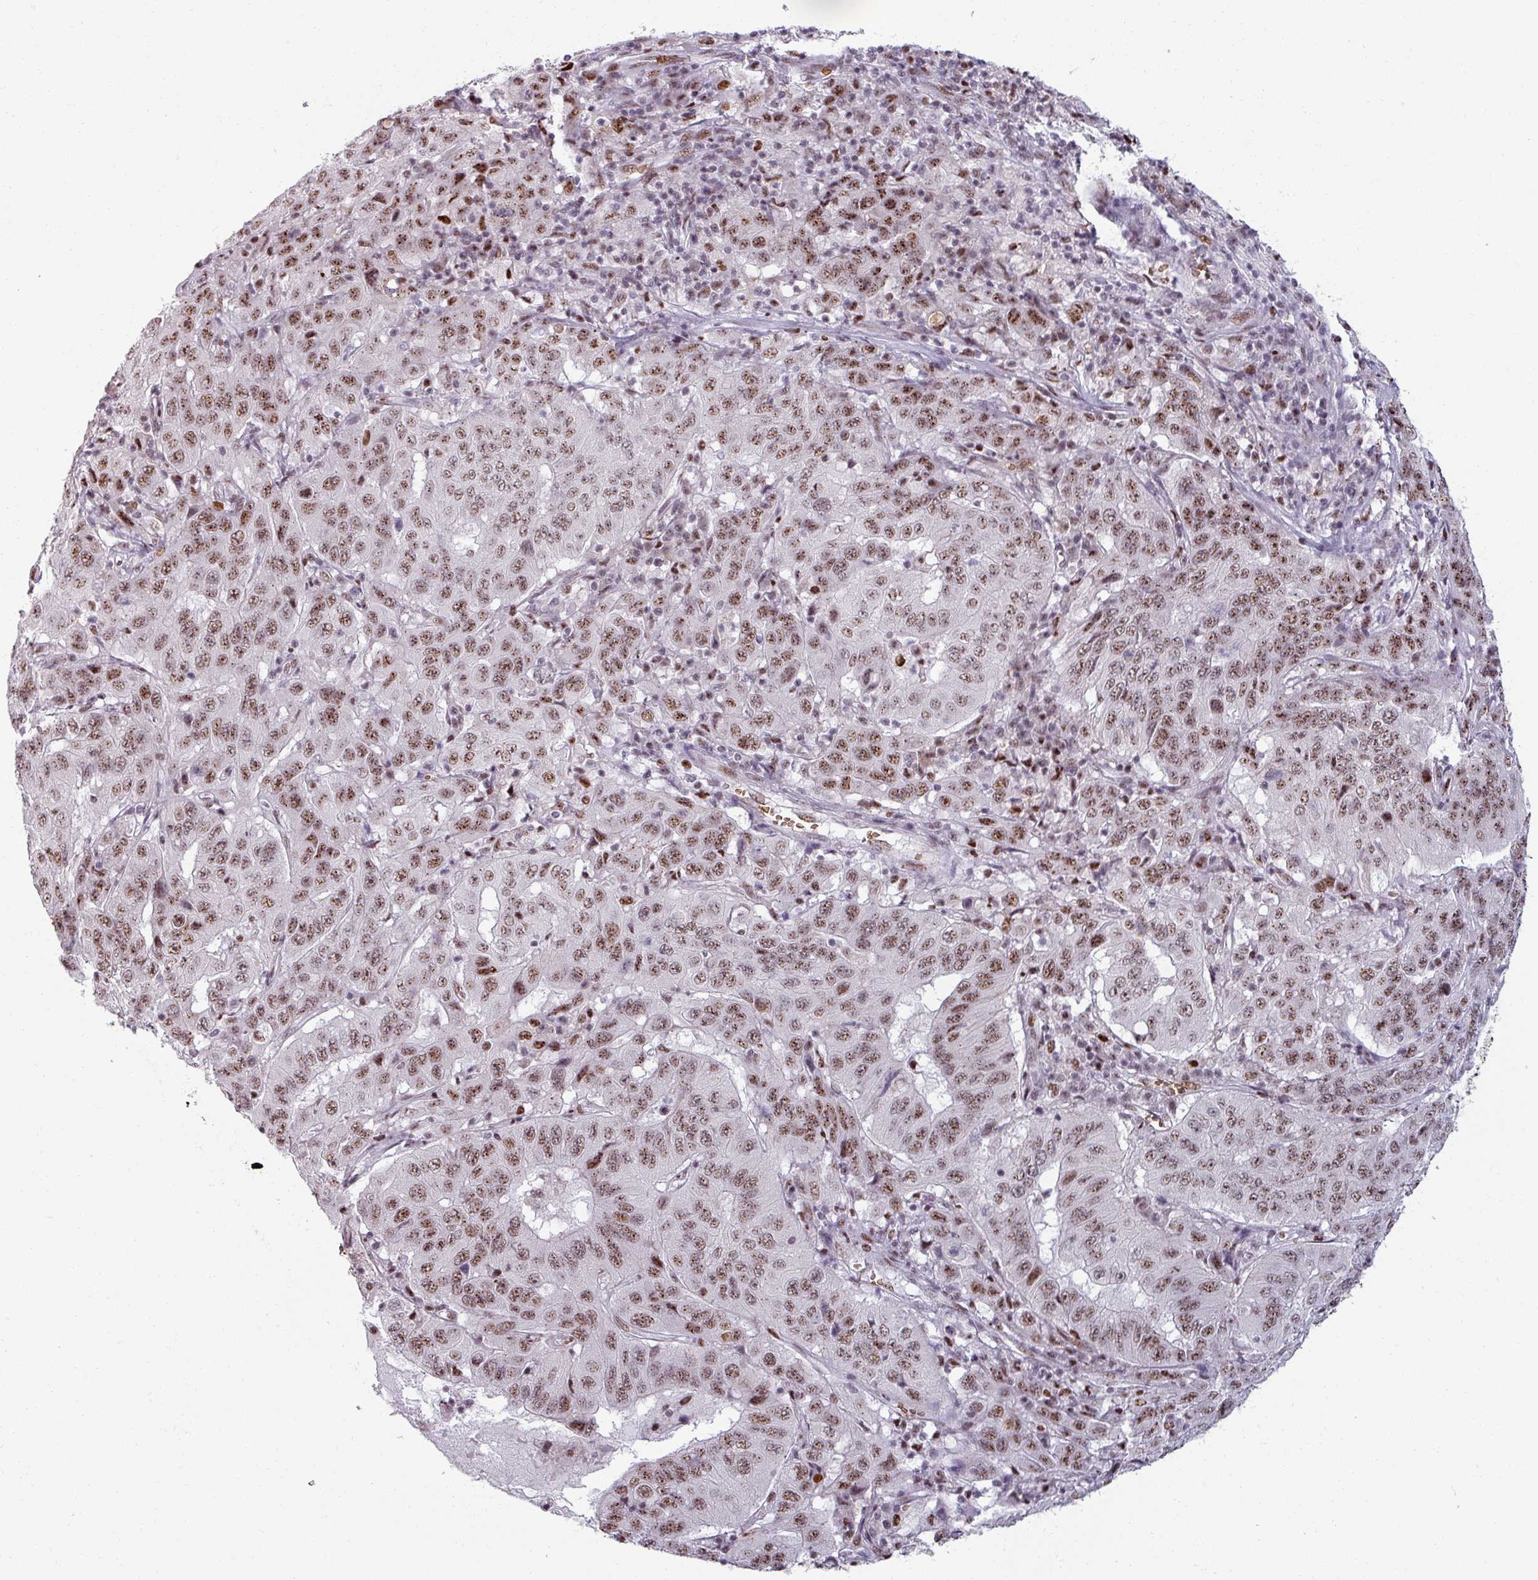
{"staining": {"intensity": "moderate", "quantity": ">75%", "location": "nuclear"}, "tissue": "pancreatic cancer", "cell_type": "Tumor cells", "image_type": "cancer", "snomed": [{"axis": "morphology", "description": "Adenocarcinoma, NOS"}, {"axis": "topography", "description": "Pancreas"}], "caption": "Pancreatic cancer (adenocarcinoma) stained with immunohistochemistry (IHC) demonstrates moderate nuclear positivity in about >75% of tumor cells. (Stains: DAB (3,3'-diaminobenzidine) in brown, nuclei in blue, Microscopy: brightfield microscopy at high magnification).", "gene": "NCOR1", "patient": {"sex": "male", "age": 63}}